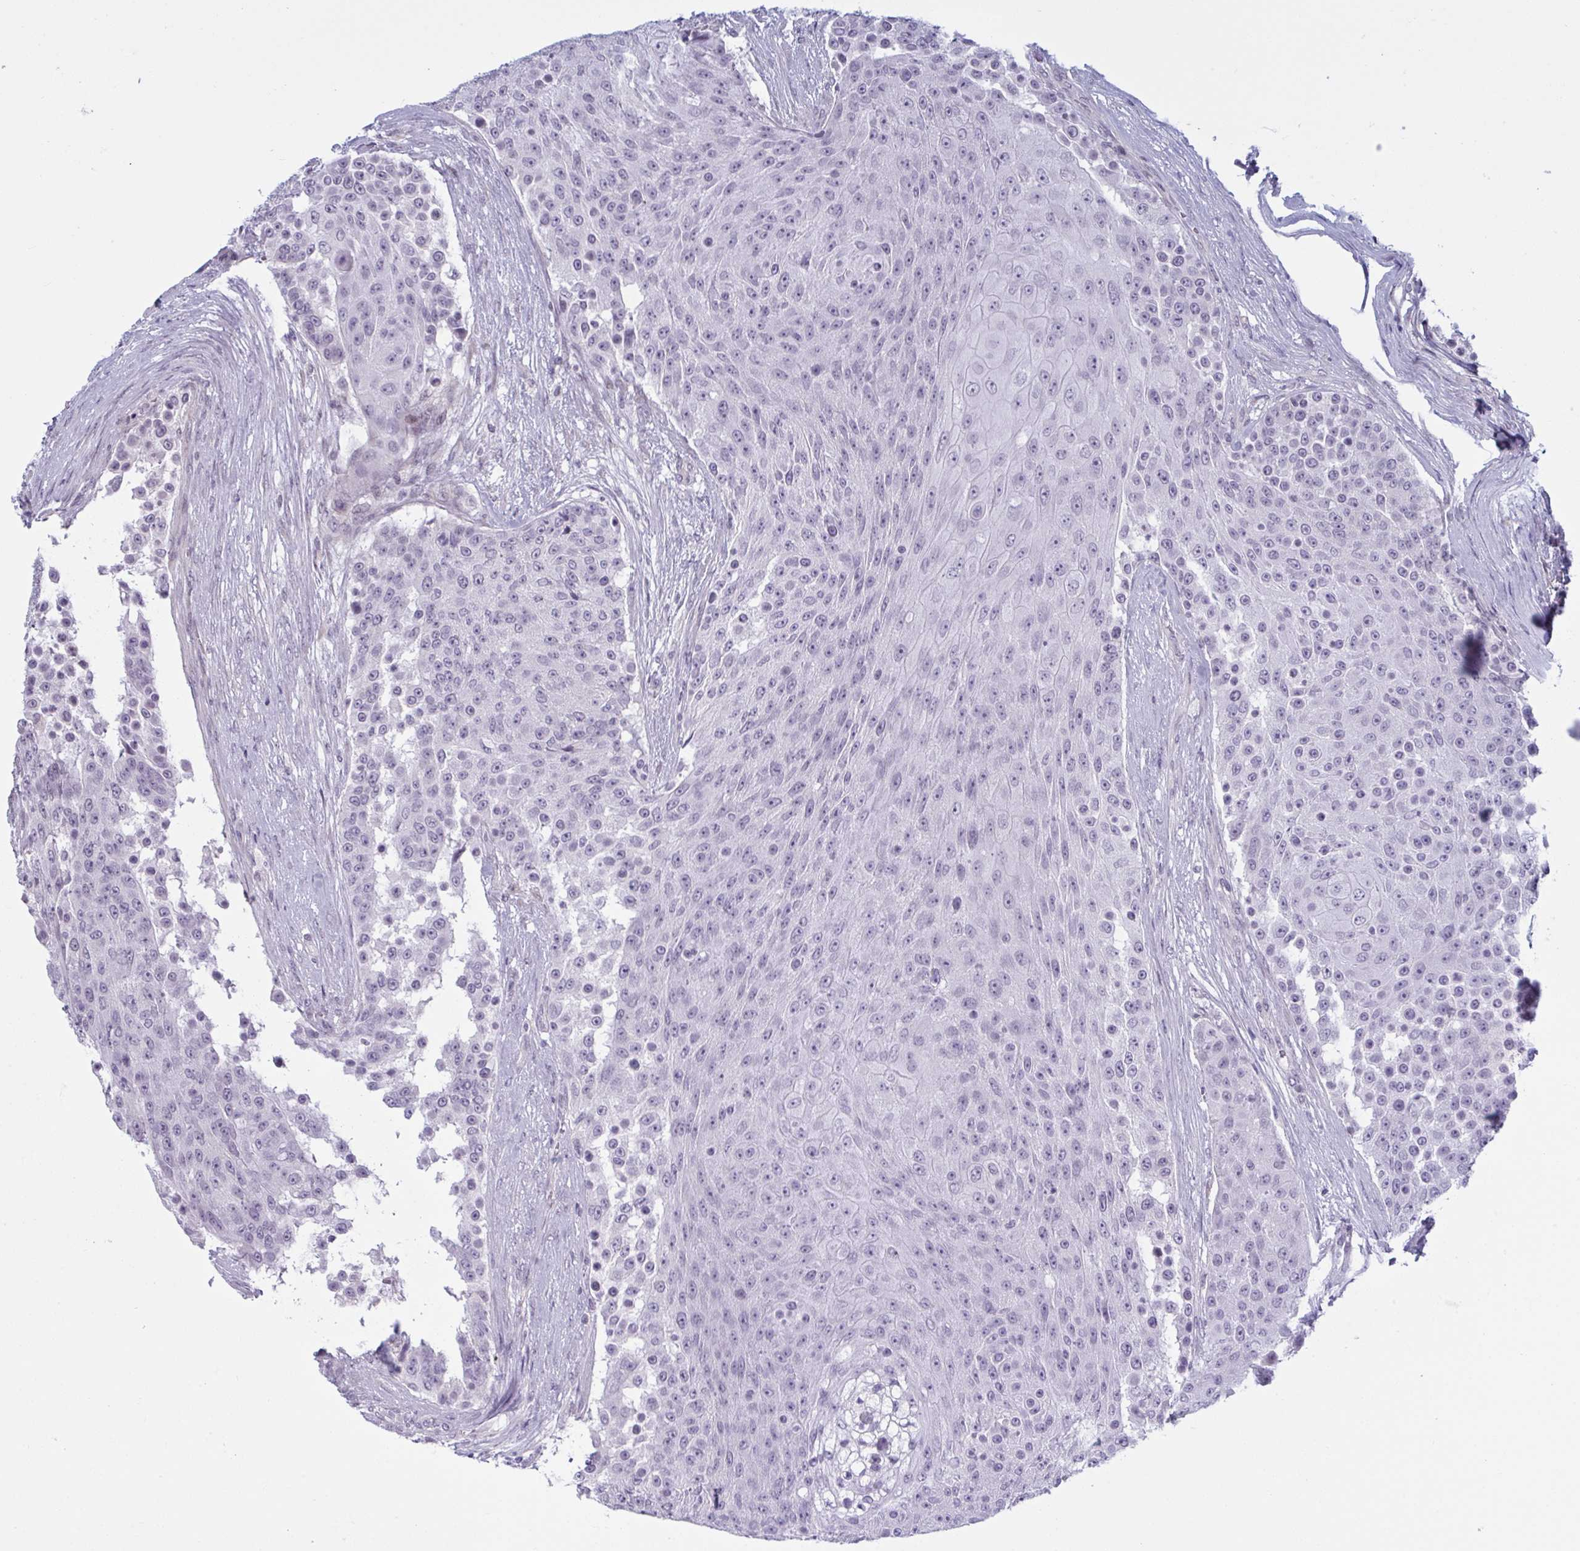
{"staining": {"intensity": "negative", "quantity": "none", "location": "none"}, "tissue": "urothelial cancer", "cell_type": "Tumor cells", "image_type": "cancer", "snomed": [{"axis": "morphology", "description": "Urothelial carcinoma, High grade"}, {"axis": "topography", "description": "Urinary bladder"}], "caption": "IHC micrograph of urothelial cancer stained for a protein (brown), which exhibits no expression in tumor cells. Nuclei are stained in blue.", "gene": "TCEAL8", "patient": {"sex": "female", "age": 63}}